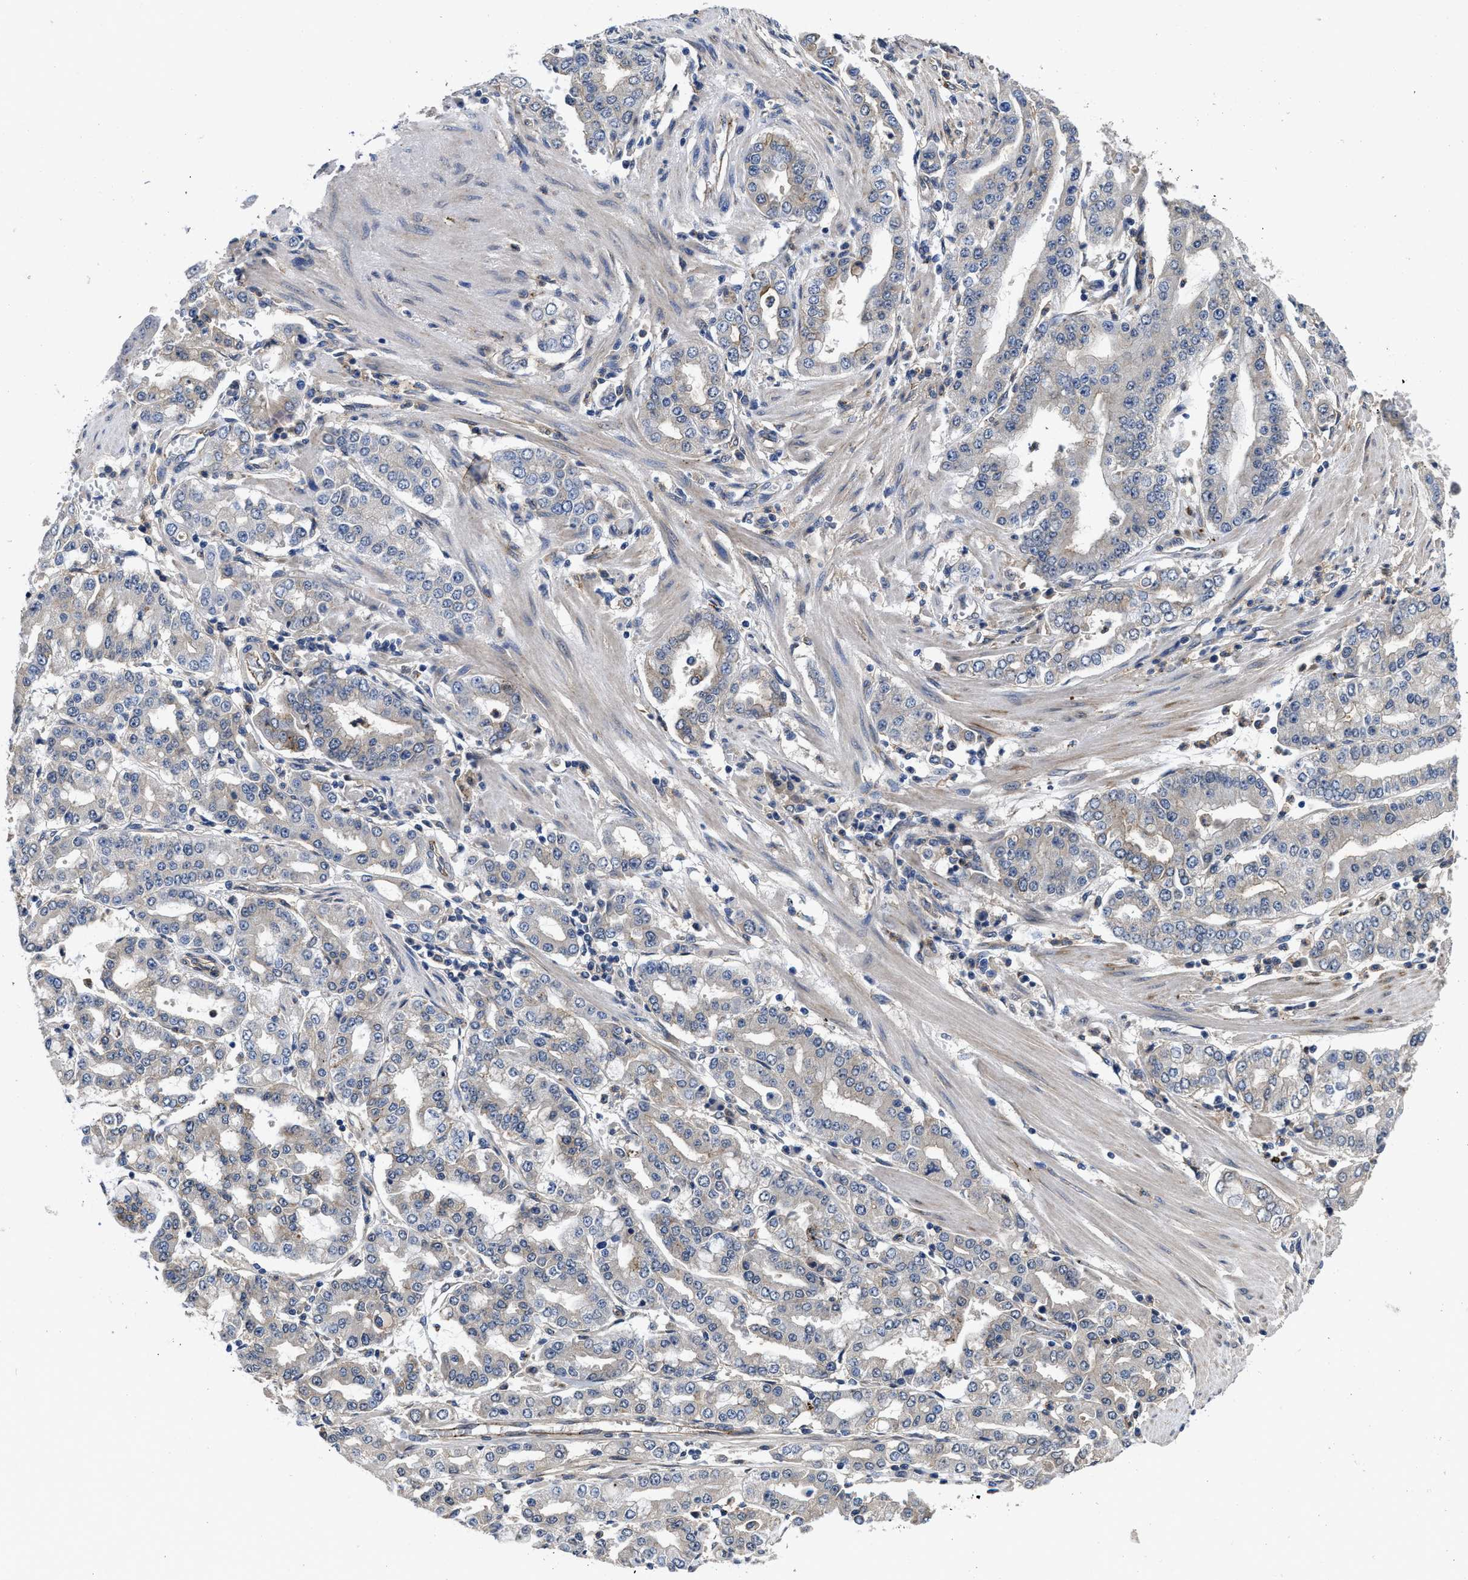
{"staining": {"intensity": "negative", "quantity": "none", "location": "none"}, "tissue": "stomach cancer", "cell_type": "Tumor cells", "image_type": "cancer", "snomed": [{"axis": "morphology", "description": "Adenocarcinoma, NOS"}, {"axis": "topography", "description": "Stomach"}], "caption": "Tumor cells show no significant protein positivity in adenocarcinoma (stomach).", "gene": "PKD2", "patient": {"sex": "male", "age": 76}}